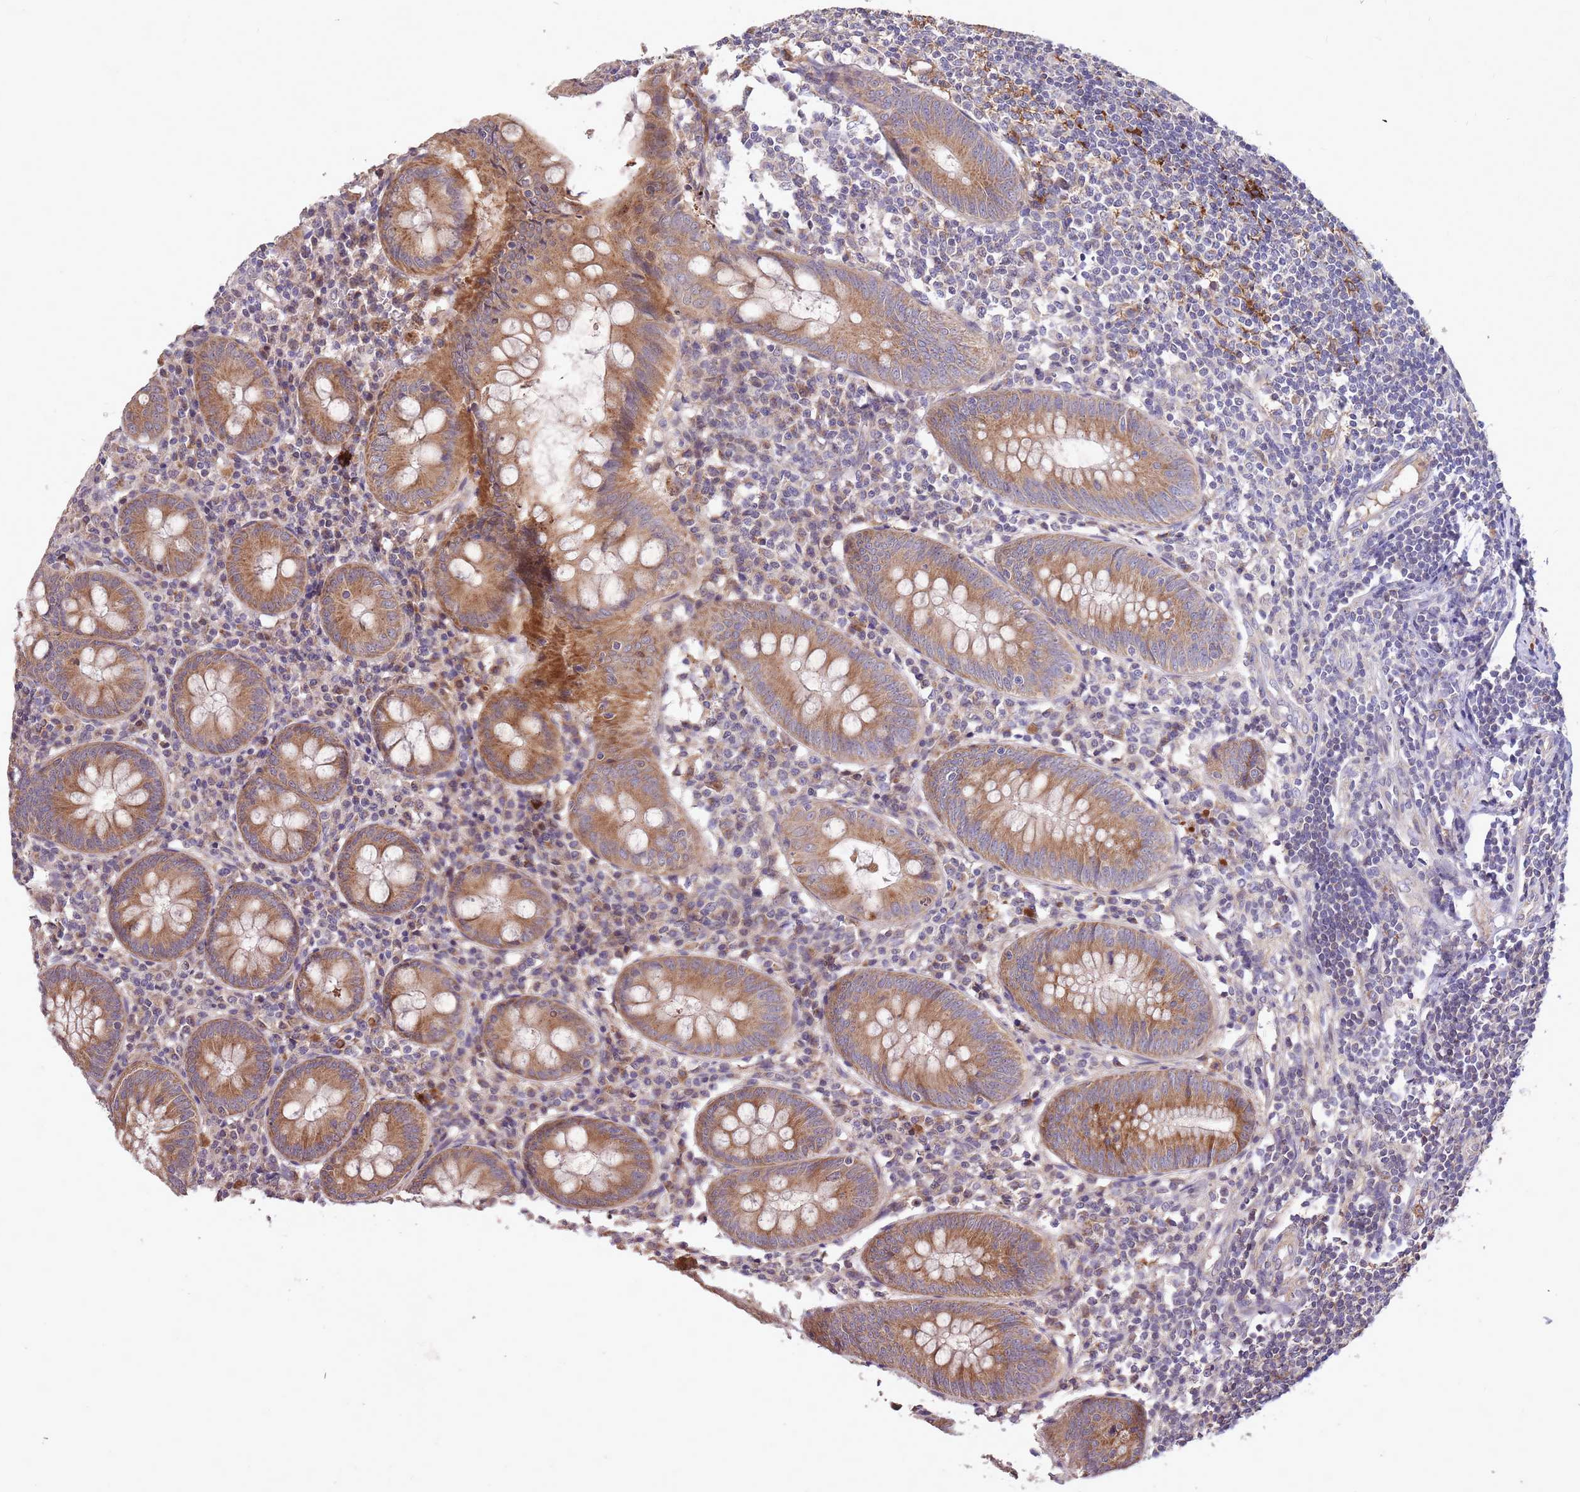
{"staining": {"intensity": "moderate", "quantity": ">75%", "location": "cytoplasmic/membranous"}, "tissue": "appendix", "cell_type": "Glandular cells", "image_type": "normal", "snomed": [{"axis": "morphology", "description": "Normal tissue, NOS"}, {"axis": "topography", "description": "Appendix"}], "caption": "Glandular cells show moderate cytoplasmic/membranous staining in approximately >75% of cells in benign appendix.", "gene": "IGF2BP2", "patient": {"sex": "female", "age": 54}}